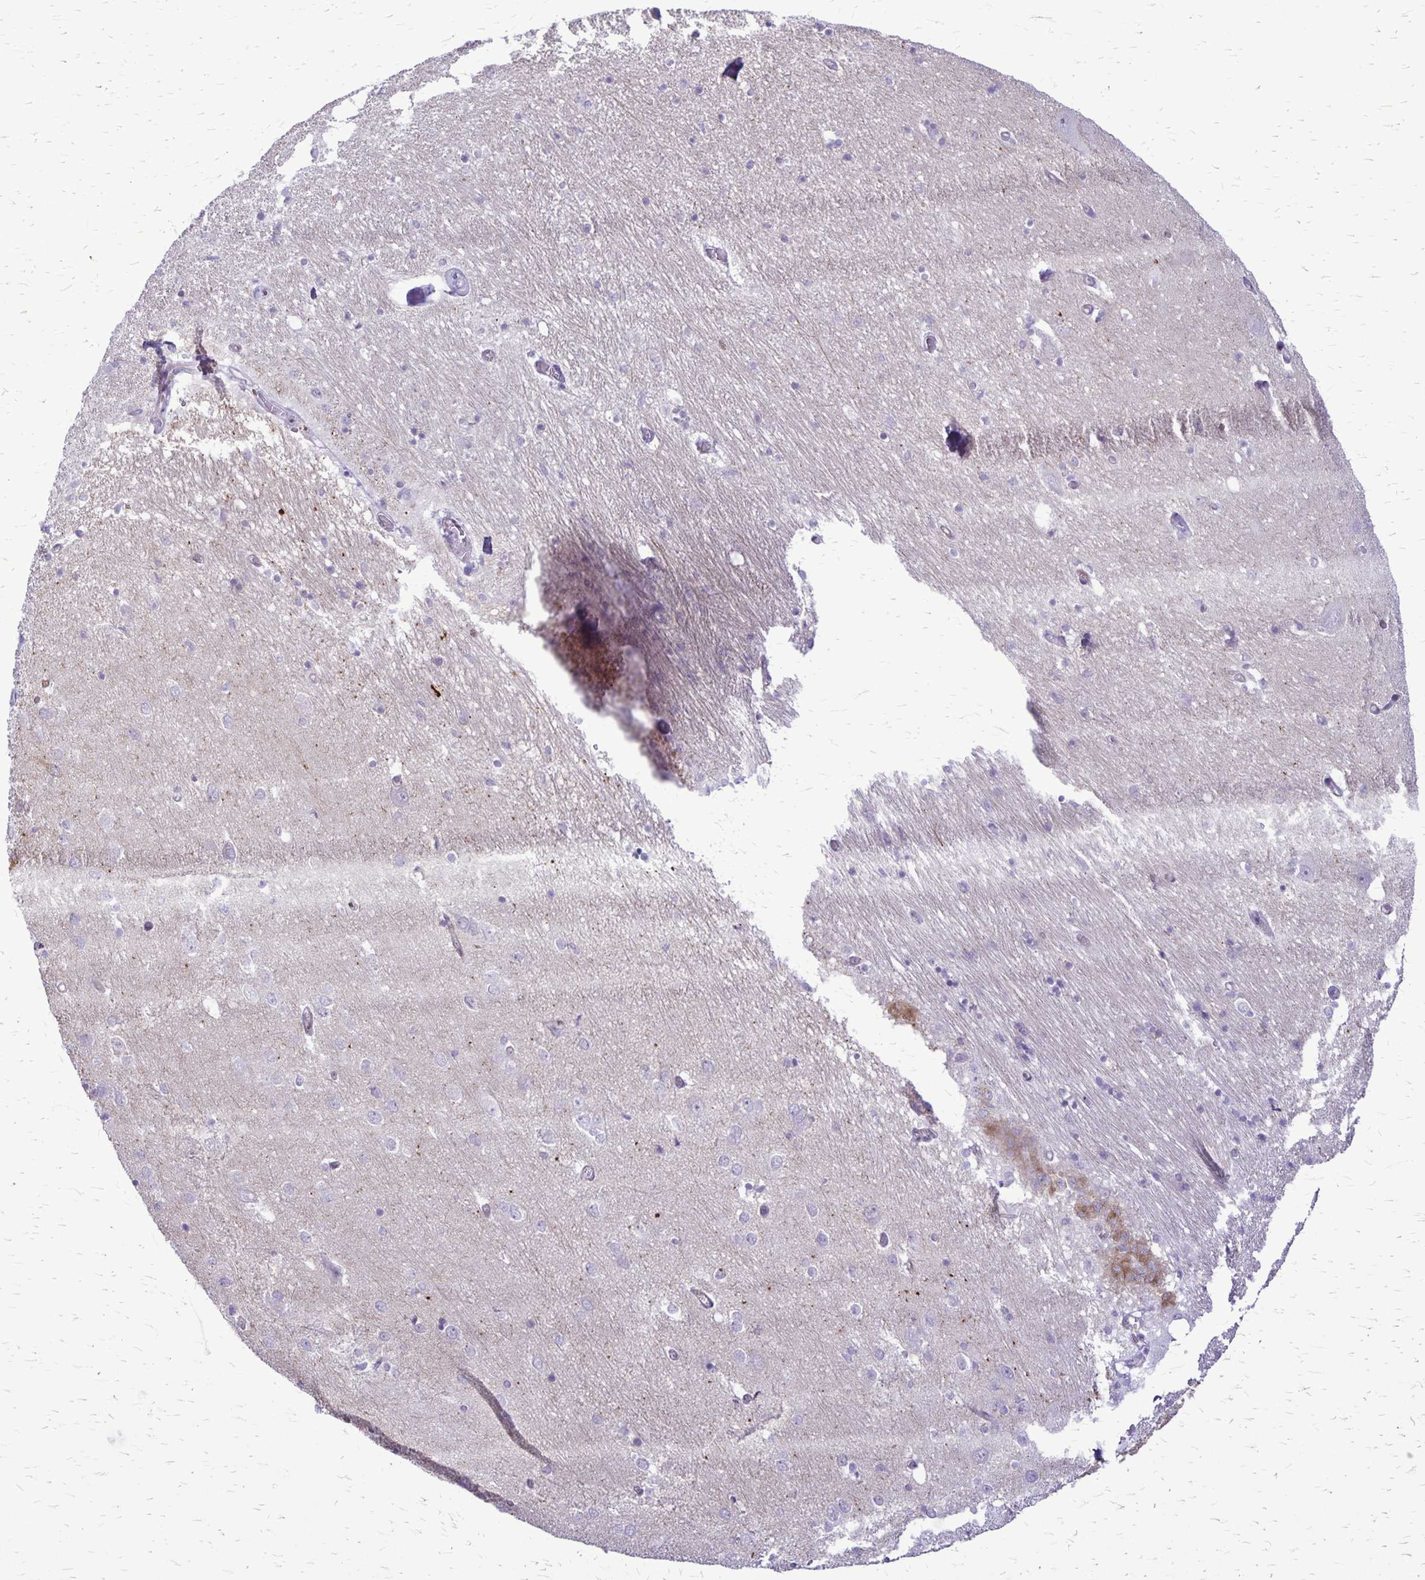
{"staining": {"intensity": "negative", "quantity": "none", "location": "none"}, "tissue": "caudate", "cell_type": "Glial cells", "image_type": "normal", "snomed": [{"axis": "morphology", "description": "Normal tissue, NOS"}, {"axis": "topography", "description": "Lateral ventricle wall"}, {"axis": "topography", "description": "Hippocampus"}], "caption": "This is an IHC photomicrograph of unremarkable caudate. There is no staining in glial cells.", "gene": "RTN1", "patient": {"sex": "female", "age": 63}}